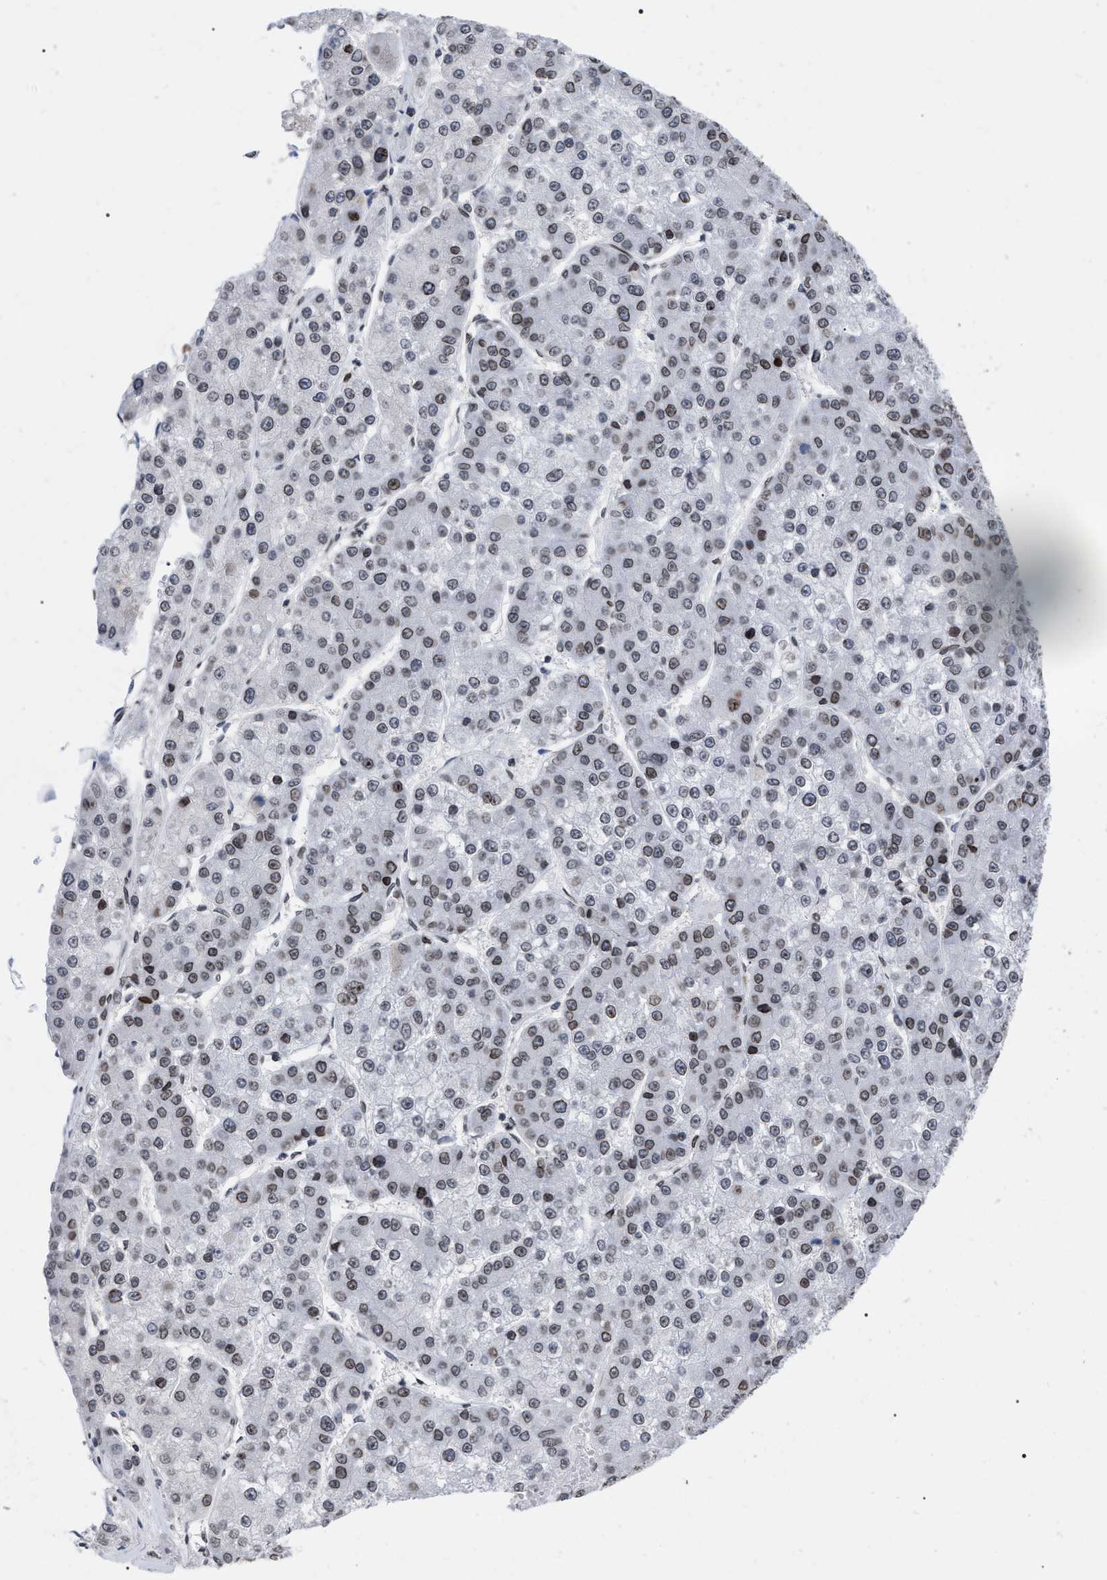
{"staining": {"intensity": "weak", "quantity": ">75%", "location": "nuclear"}, "tissue": "liver cancer", "cell_type": "Tumor cells", "image_type": "cancer", "snomed": [{"axis": "morphology", "description": "Carcinoma, Hepatocellular, NOS"}, {"axis": "topography", "description": "Liver"}], "caption": "Human hepatocellular carcinoma (liver) stained for a protein (brown) displays weak nuclear positive positivity in about >75% of tumor cells.", "gene": "TPR", "patient": {"sex": "female", "age": 73}}